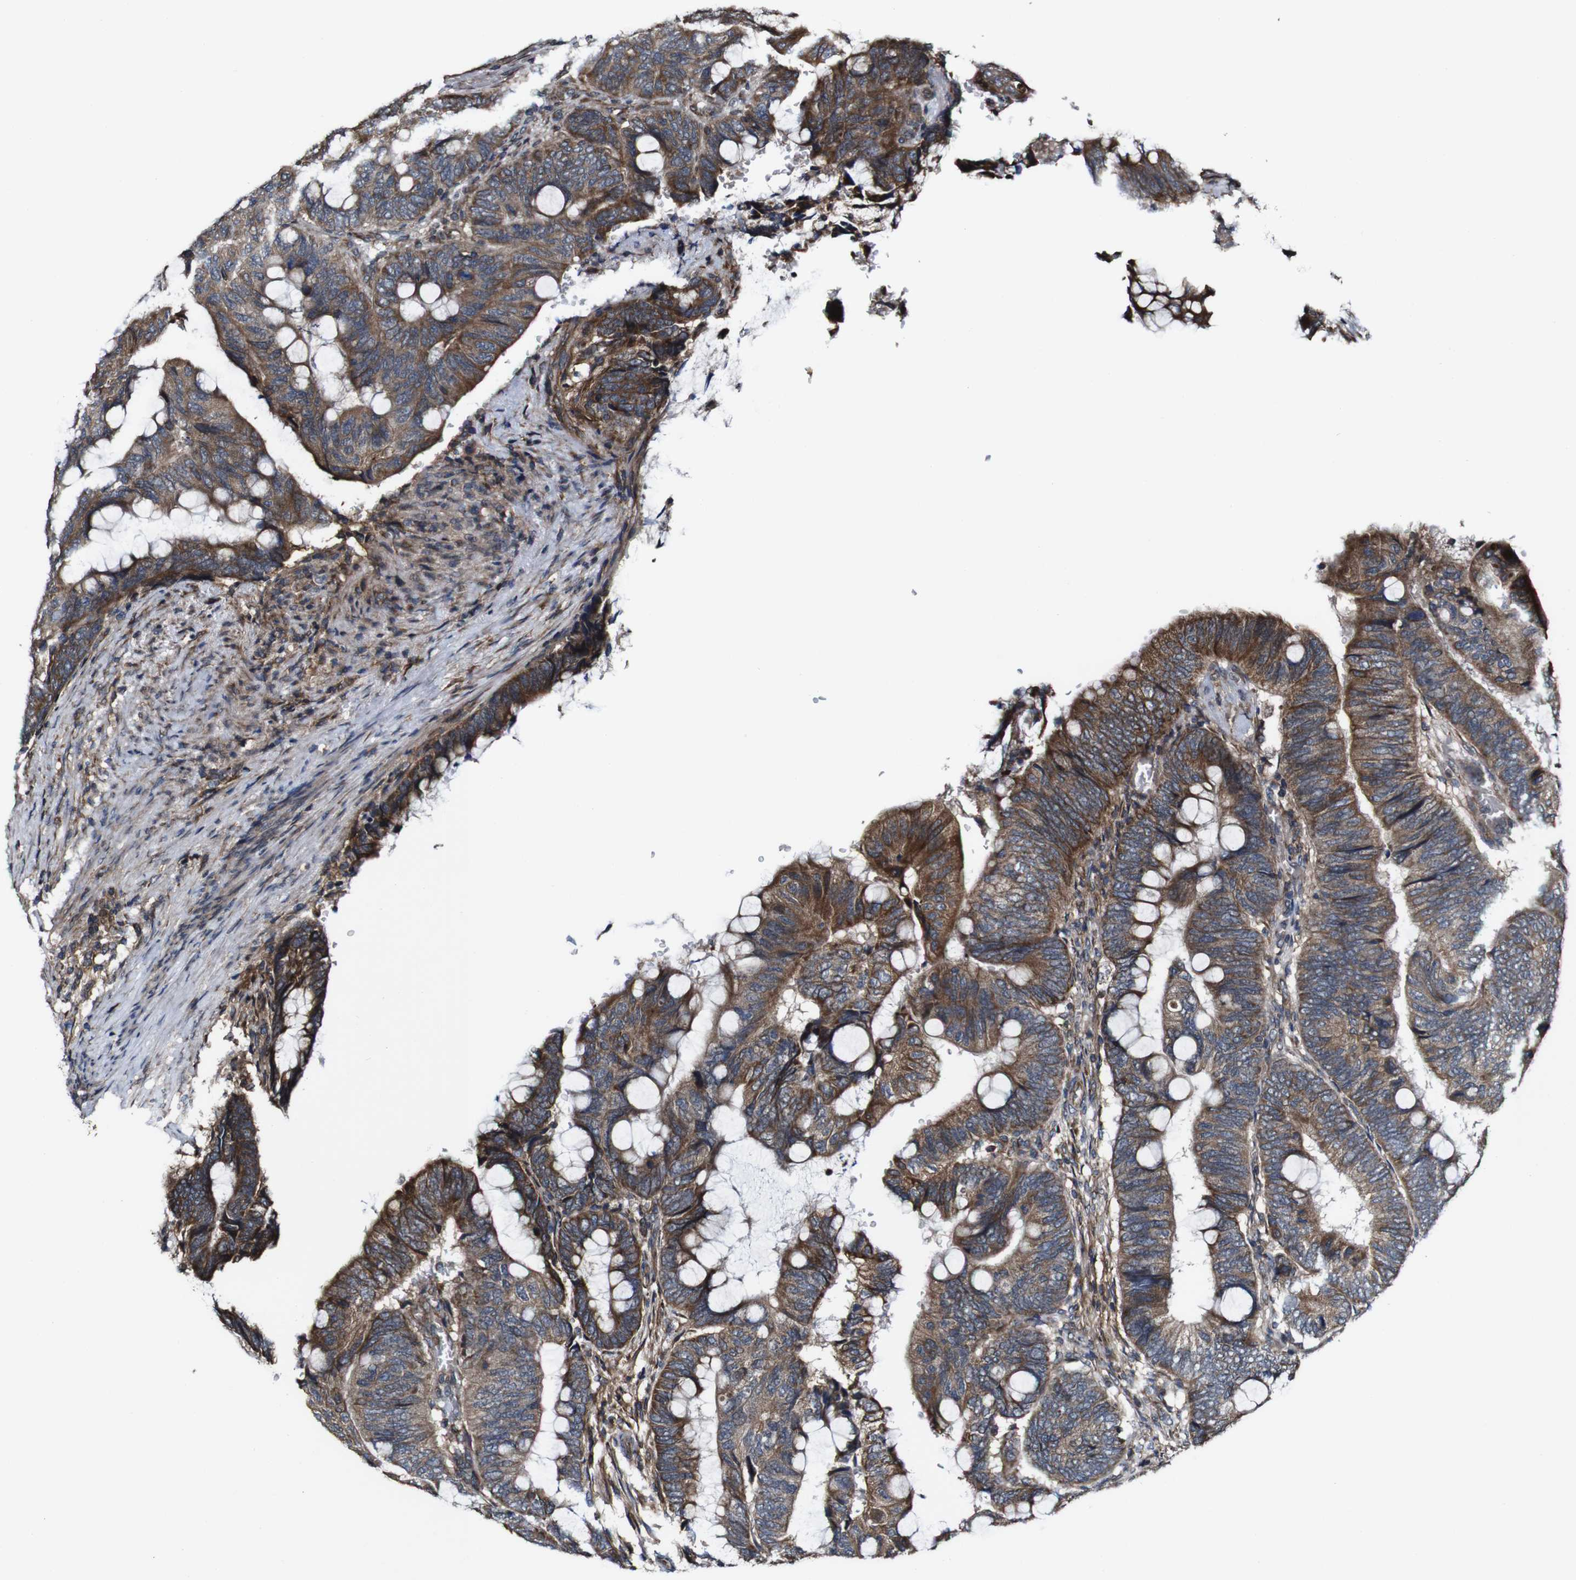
{"staining": {"intensity": "strong", "quantity": "25%-75%", "location": "cytoplasmic/membranous"}, "tissue": "colorectal cancer", "cell_type": "Tumor cells", "image_type": "cancer", "snomed": [{"axis": "morphology", "description": "Normal tissue, NOS"}, {"axis": "morphology", "description": "Adenocarcinoma, NOS"}, {"axis": "topography", "description": "Rectum"}, {"axis": "topography", "description": "Peripheral nerve tissue"}], "caption": "Tumor cells demonstrate high levels of strong cytoplasmic/membranous staining in approximately 25%-75% of cells in colorectal cancer (adenocarcinoma).", "gene": "BTN3A3", "patient": {"sex": "male", "age": 92}}